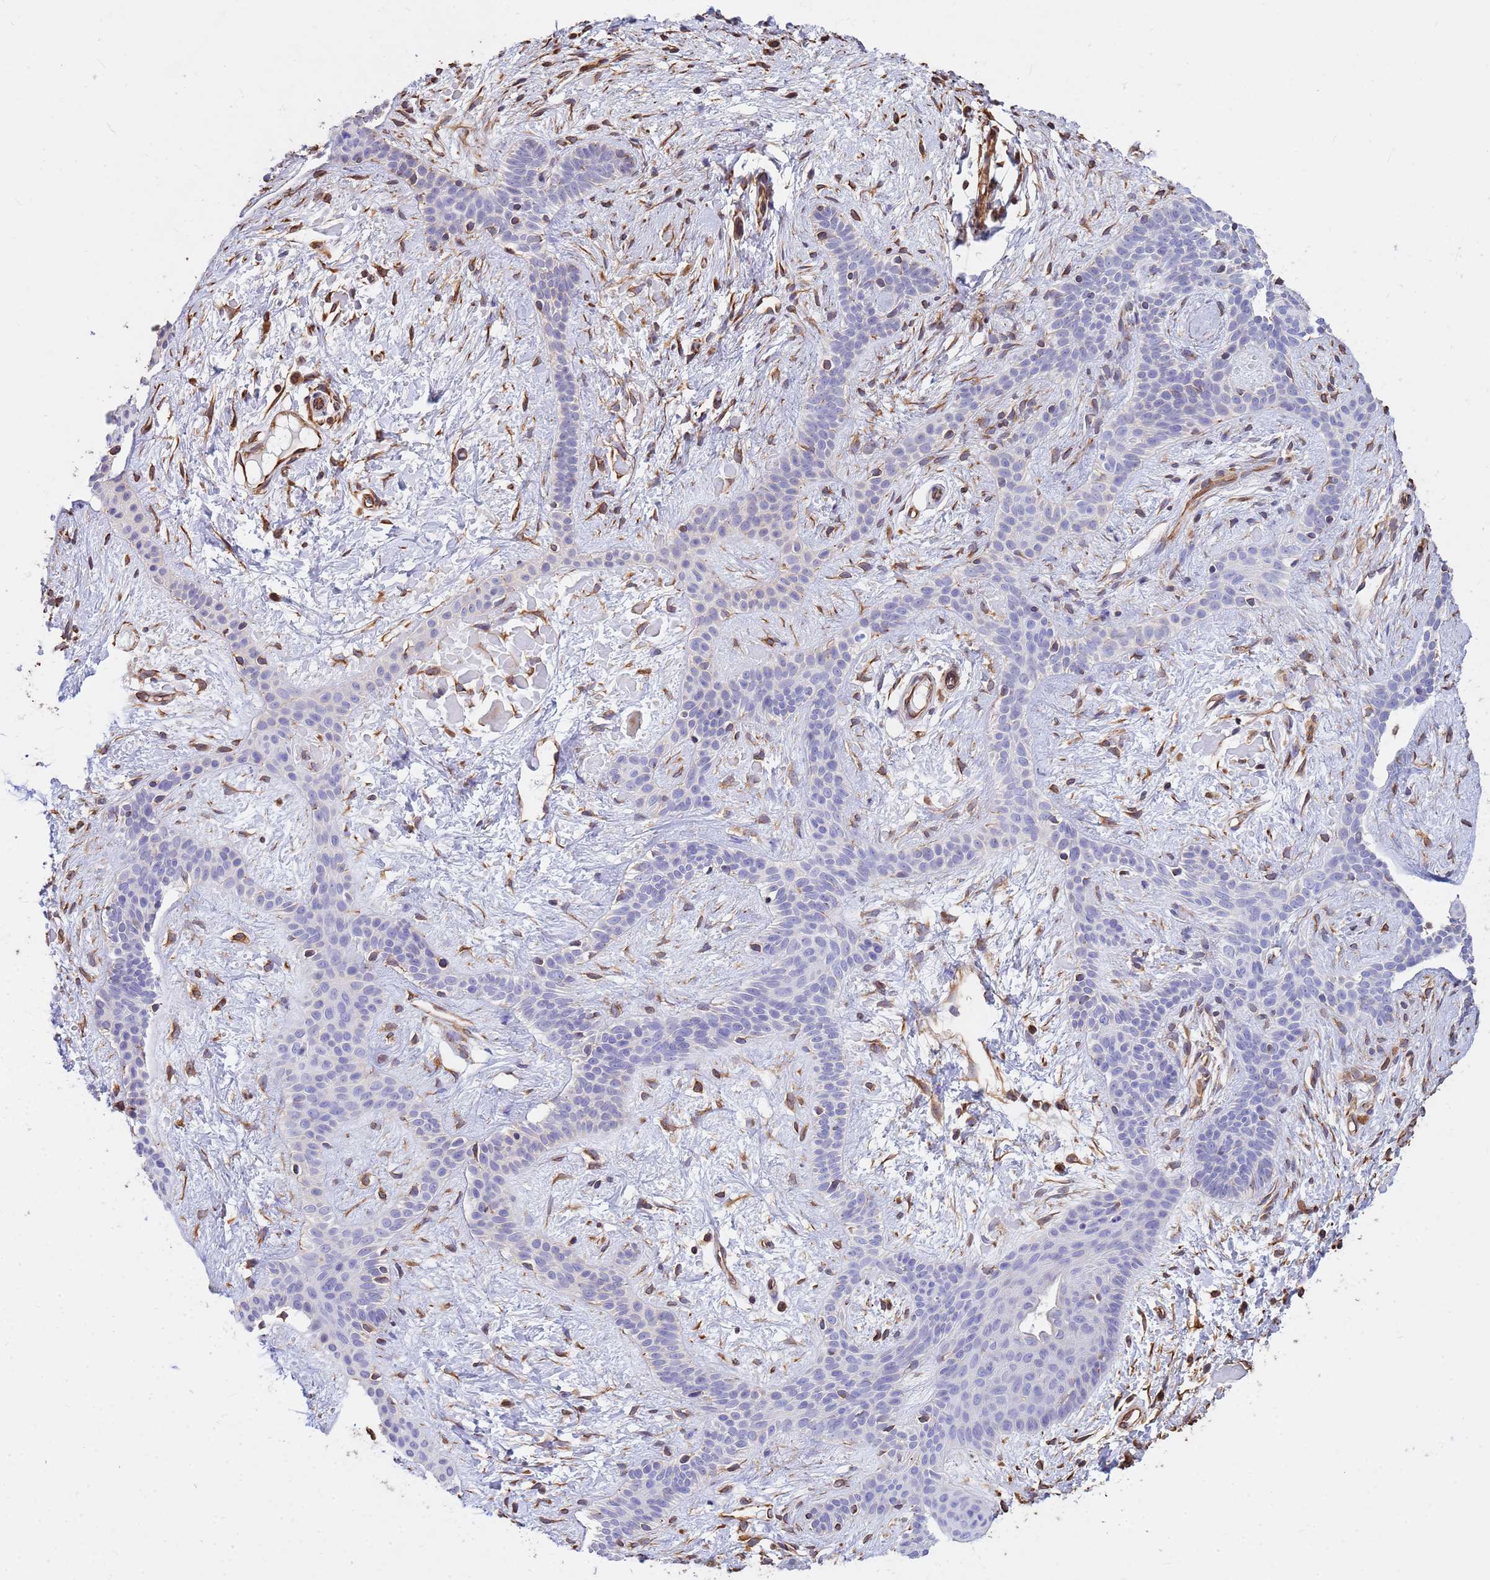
{"staining": {"intensity": "negative", "quantity": "none", "location": "none"}, "tissue": "skin cancer", "cell_type": "Tumor cells", "image_type": "cancer", "snomed": [{"axis": "morphology", "description": "Basal cell carcinoma"}, {"axis": "topography", "description": "Skin"}], "caption": "Skin basal cell carcinoma was stained to show a protein in brown. There is no significant staining in tumor cells. The staining is performed using DAB brown chromogen with nuclei counter-stained in using hematoxylin.", "gene": "TCEAL3", "patient": {"sex": "male", "age": 78}}